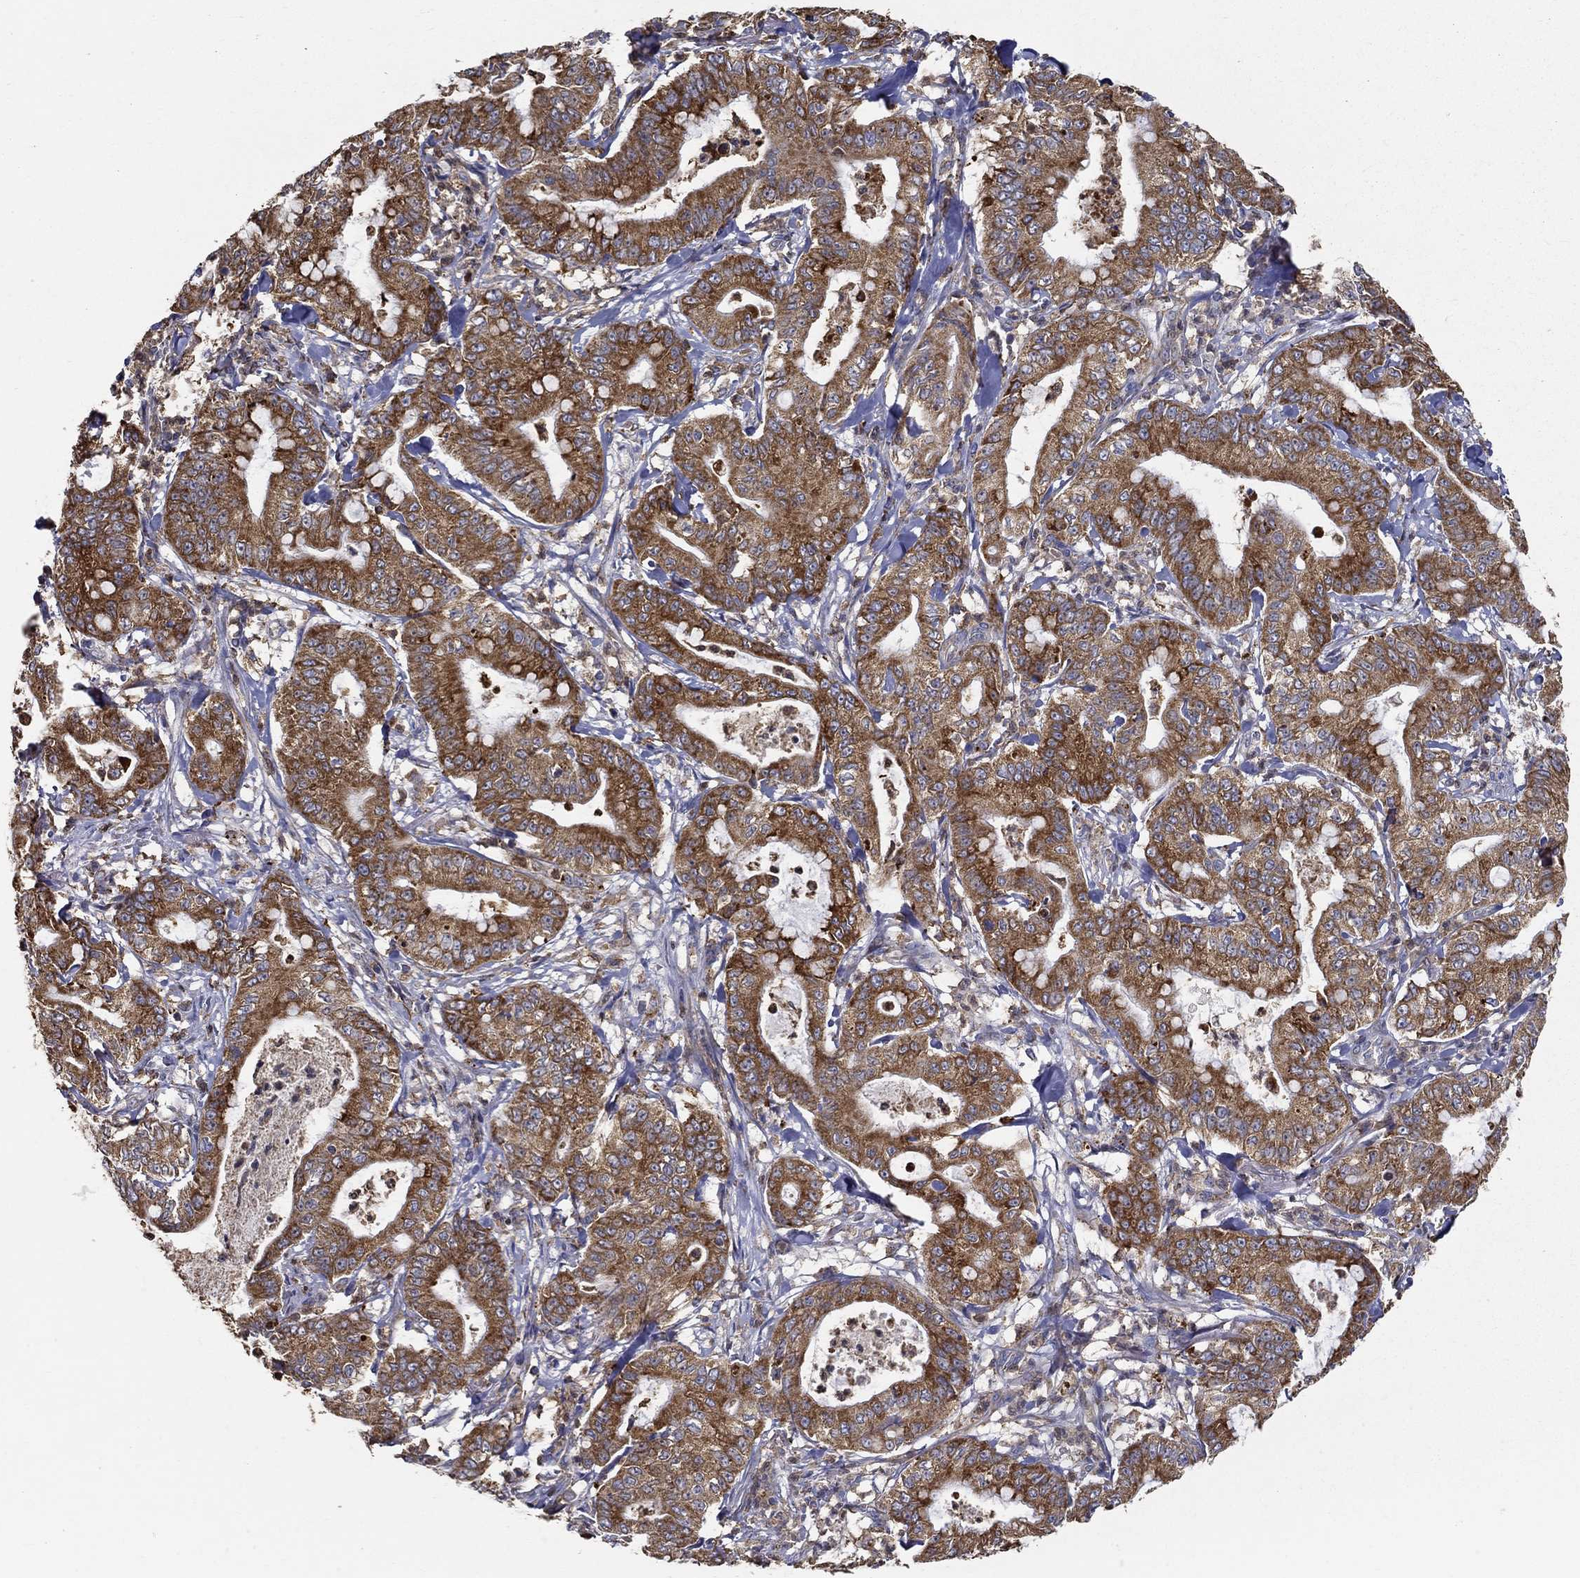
{"staining": {"intensity": "strong", "quantity": ">75%", "location": "cytoplasmic/membranous"}, "tissue": "pancreatic cancer", "cell_type": "Tumor cells", "image_type": "cancer", "snomed": [{"axis": "morphology", "description": "Adenocarcinoma, NOS"}, {"axis": "topography", "description": "Pancreas"}], "caption": "The micrograph shows a brown stain indicating the presence of a protein in the cytoplasmic/membranous of tumor cells in adenocarcinoma (pancreatic). The protein of interest is shown in brown color, while the nuclei are stained blue.", "gene": "PRDX4", "patient": {"sex": "male", "age": 71}}